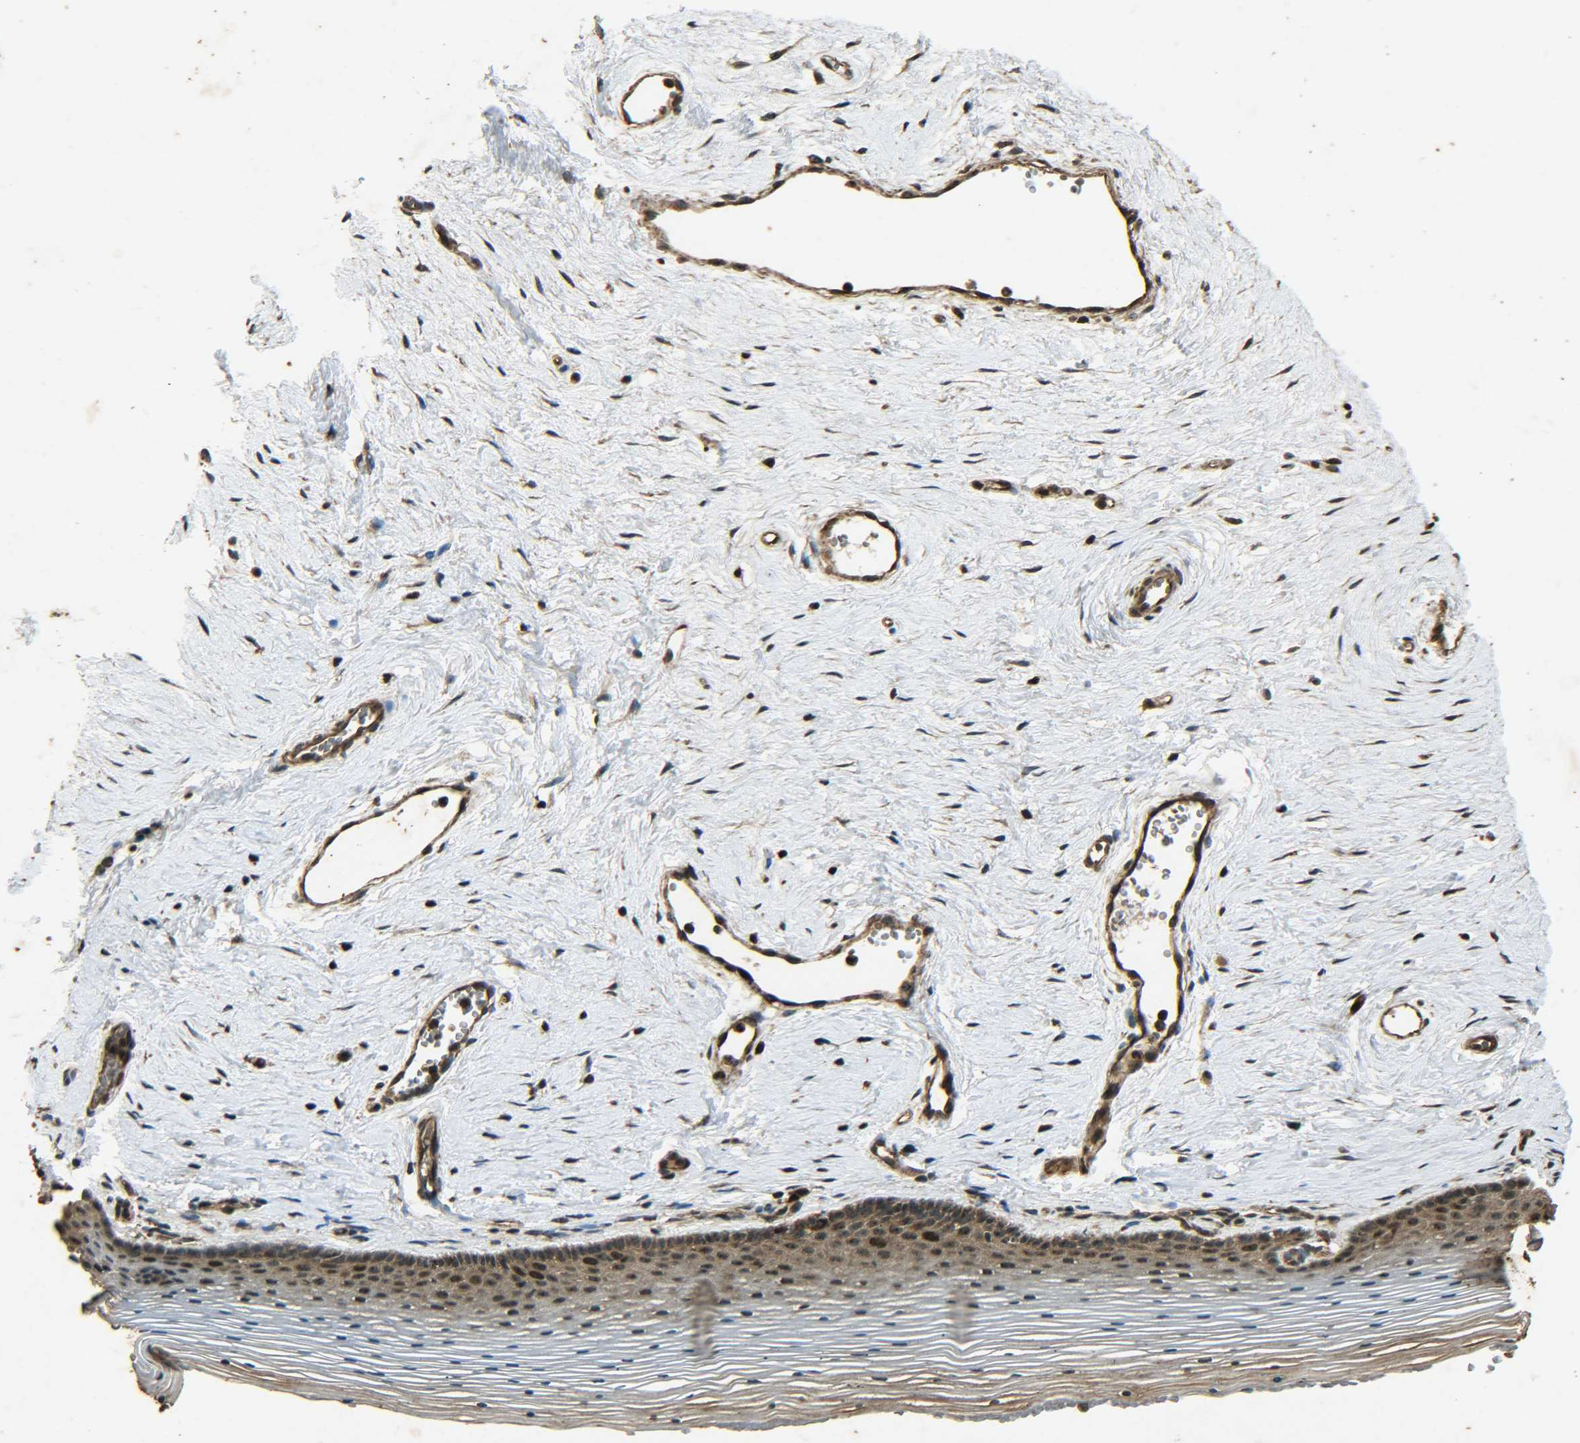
{"staining": {"intensity": "moderate", "quantity": "25%-75%", "location": "cytoplasmic/membranous,nuclear"}, "tissue": "vagina", "cell_type": "Squamous epithelial cells", "image_type": "normal", "snomed": [{"axis": "morphology", "description": "Normal tissue, NOS"}, {"axis": "topography", "description": "Vagina"}], "caption": "Immunohistochemistry (IHC) staining of normal vagina, which reveals medium levels of moderate cytoplasmic/membranous,nuclear staining in about 25%-75% of squamous epithelial cells indicating moderate cytoplasmic/membranous,nuclear protein staining. The staining was performed using DAB (brown) for protein detection and nuclei were counterstained in hematoxylin (blue).", "gene": "PLK2", "patient": {"sex": "female", "age": 32}}